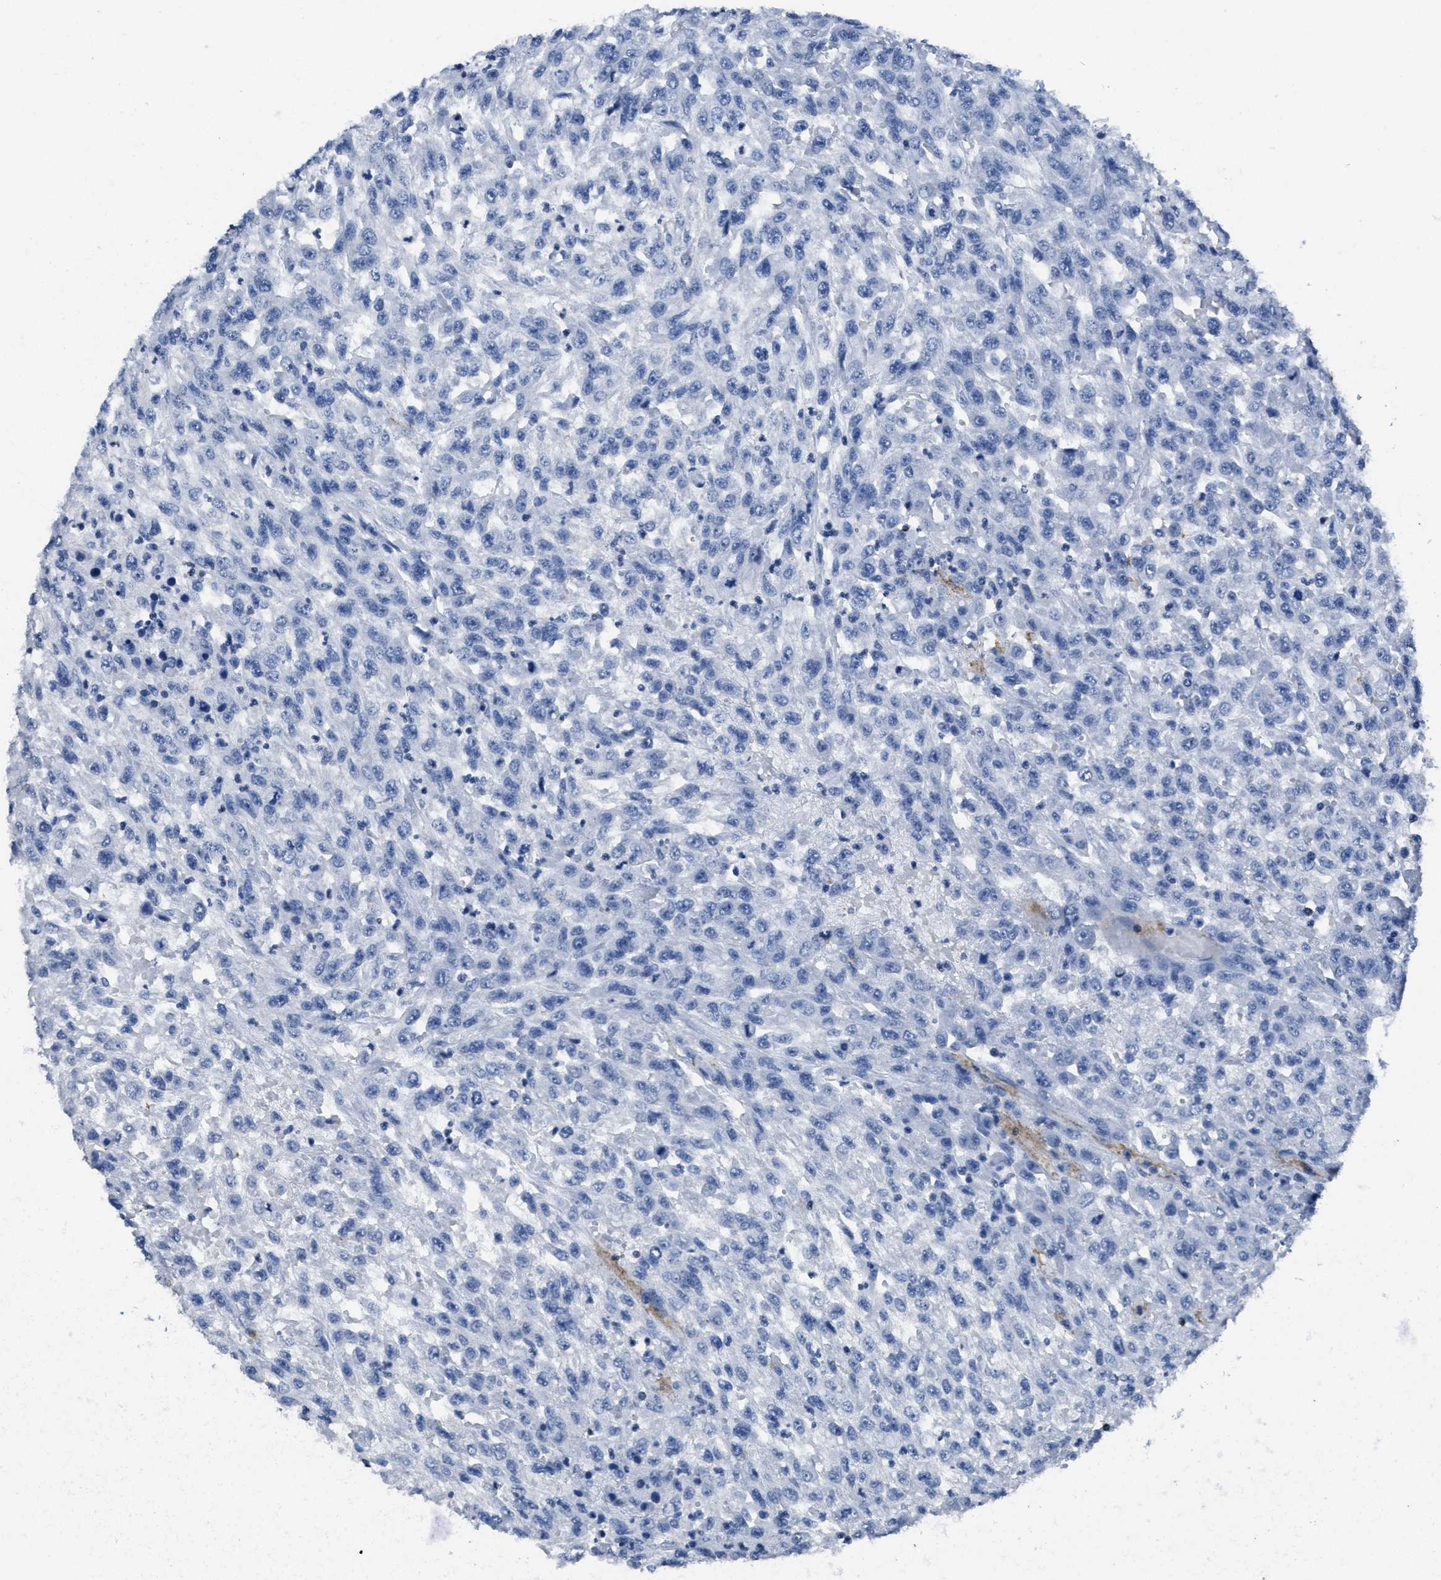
{"staining": {"intensity": "negative", "quantity": "none", "location": "none"}, "tissue": "urothelial cancer", "cell_type": "Tumor cells", "image_type": "cancer", "snomed": [{"axis": "morphology", "description": "Urothelial carcinoma, High grade"}, {"axis": "topography", "description": "Urinary bladder"}], "caption": "There is no significant expression in tumor cells of urothelial carcinoma (high-grade).", "gene": "ITGA3", "patient": {"sex": "male", "age": 46}}